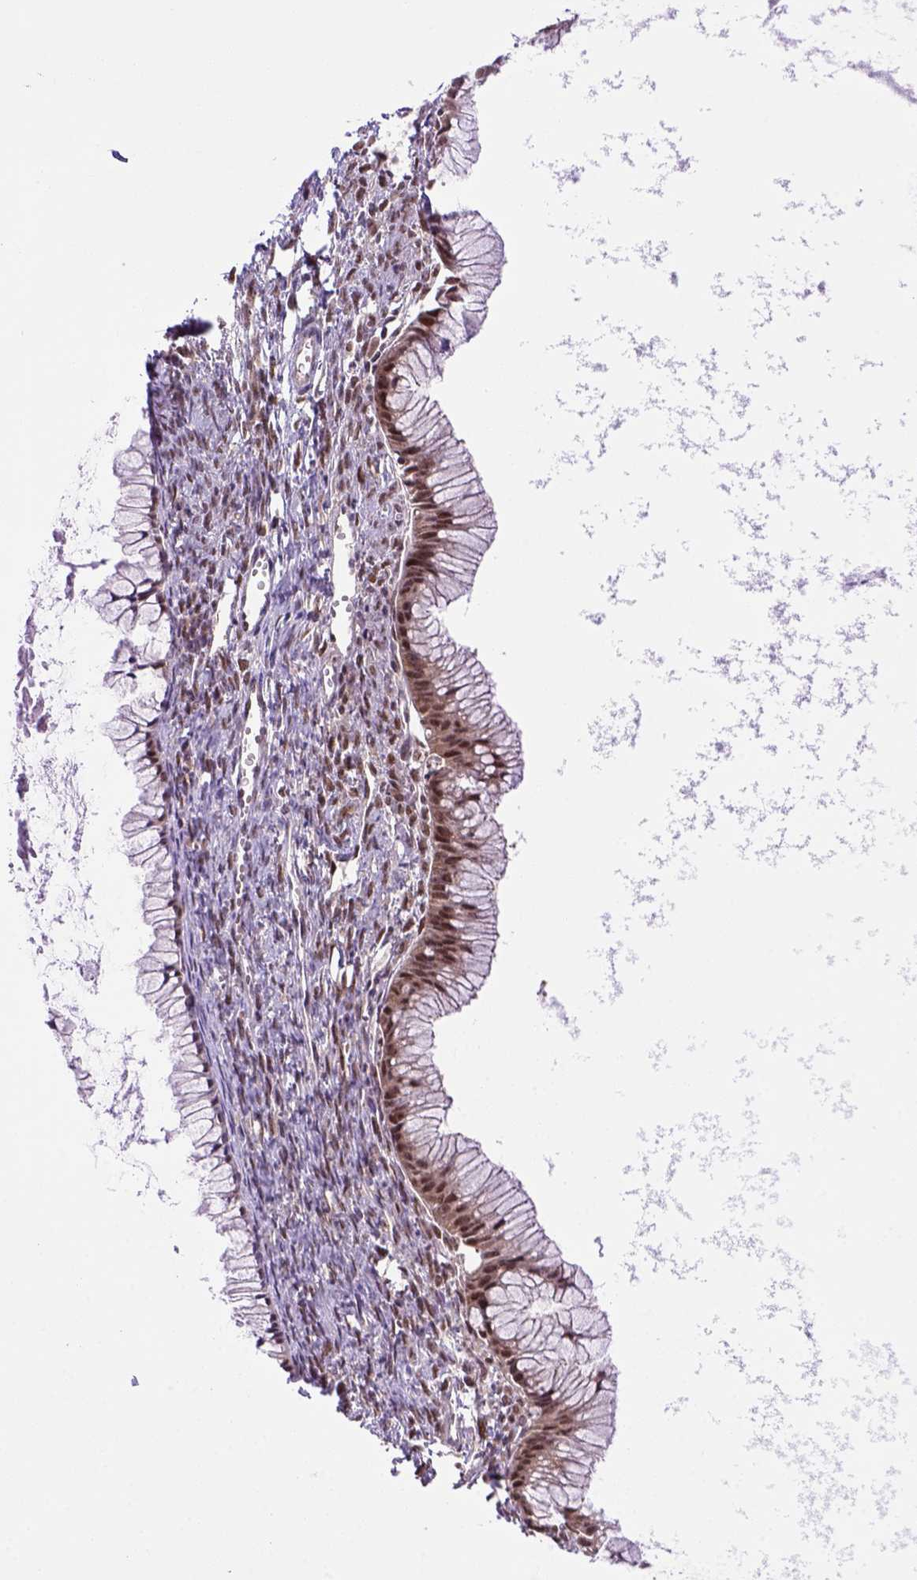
{"staining": {"intensity": "strong", "quantity": ">75%", "location": "cytoplasmic/membranous,nuclear"}, "tissue": "ovarian cancer", "cell_type": "Tumor cells", "image_type": "cancer", "snomed": [{"axis": "morphology", "description": "Cystadenocarcinoma, mucinous, NOS"}, {"axis": "topography", "description": "Ovary"}], "caption": "This is an image of immunohistochemistry staining of ovarian mucinous cystadenocarcinoma, which shows strong positivity in the cytoplasmic/membranous and nuclear of tumor cells.", "gene": "PSMC2", "patient": {"sex": "female", "age": 41}}